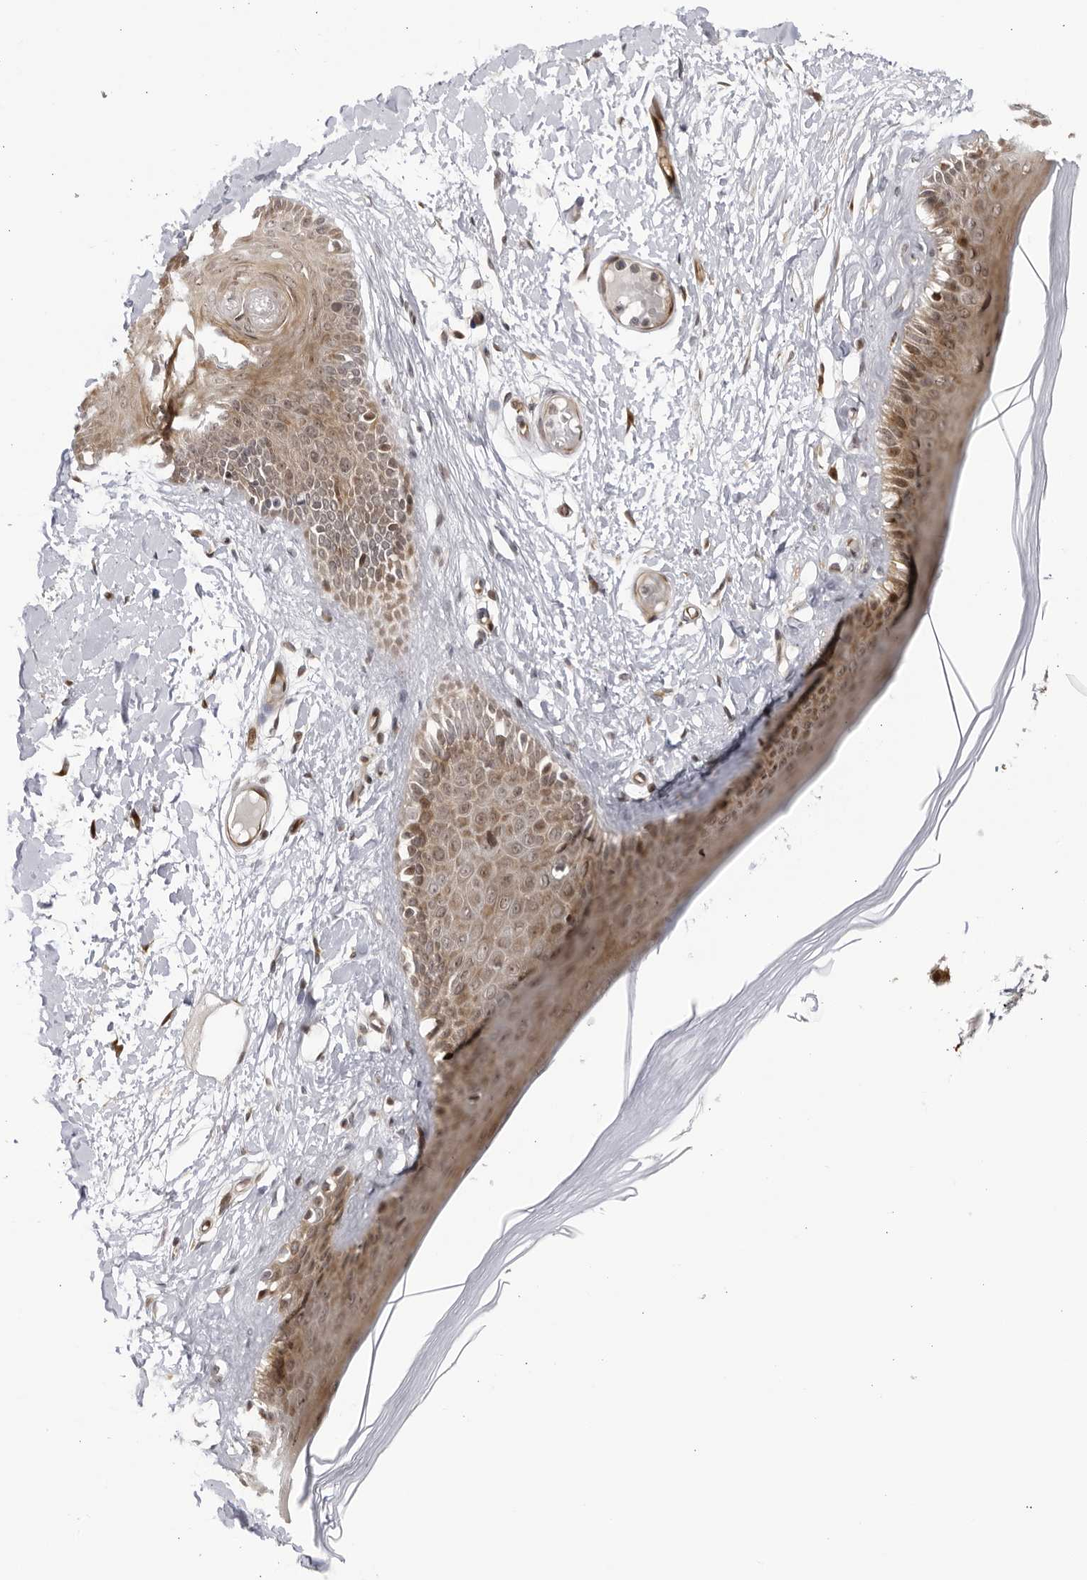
{"staining": {"intensity": "moderate", "quantity": "25%-75%", "location": "cytoplasmic/membranous"}, "tissue": "skin", "cell_type": "Epidermal cells", "image_type": "normal", "snomed": [{"axis": "morphology", "description": "Normal tissue, NOS"}, {"axis": "topography", "description": "Vulva"}], "caption": "The immunohistochemical stain highlights moderate cytoplasmic/membranous positivity in epidermal cells of normal skin.", "gene": "CNBD1", "patient": {"sex": "female", "age": 73}}